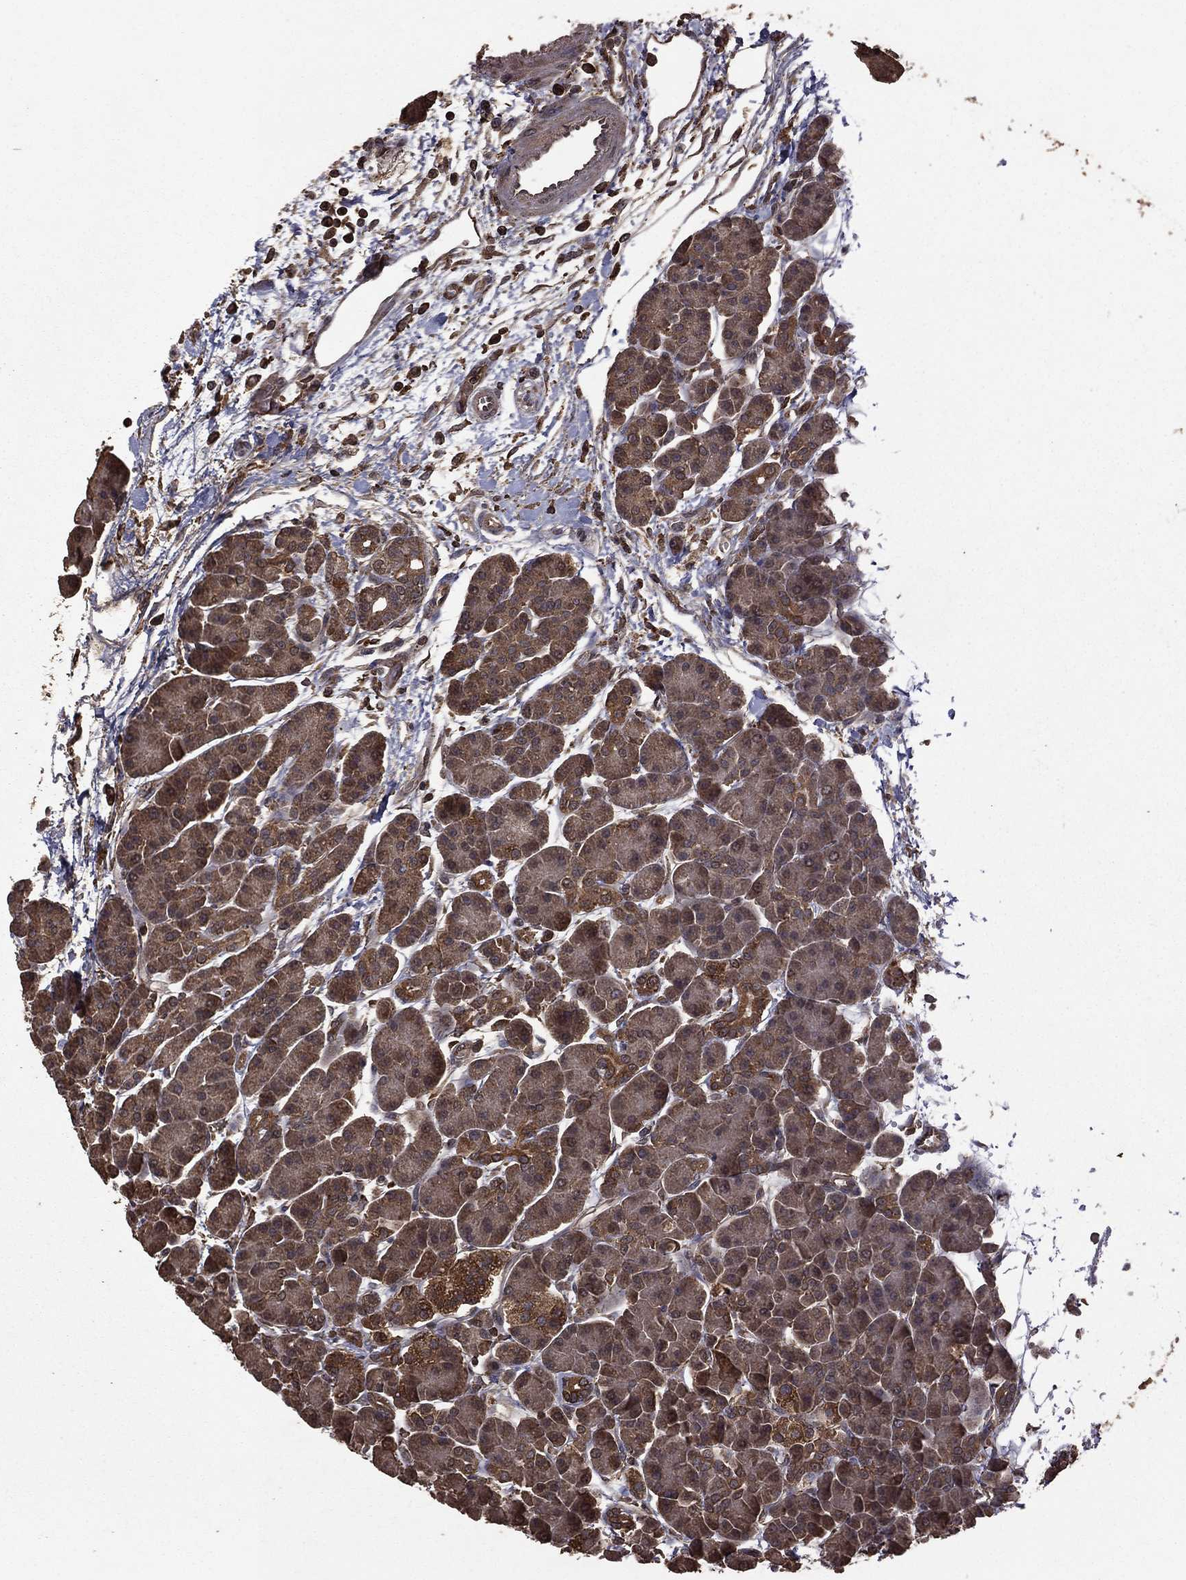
{"staining": {"intensity": "moderate", "quantity": ">75%", "location": "cytoplasmic/membranous"}, "tissue": "pancreas", "cell_type": "Exocrine glandular cells", "image_type": "normal", "snomed": [{"axis": "morphology", "description": "Normal tissue, NOS"}, {"axis": "topography", "description": "Pancreas"}], "caption": "Moderate cytoplasmic/membranous staining for a protein is seen in about >75% of exocrine glandular cells of unremarkable pancreas using IHC.", "gene": "BIRC6", "patient": {"sex": "female", "age": 63}}